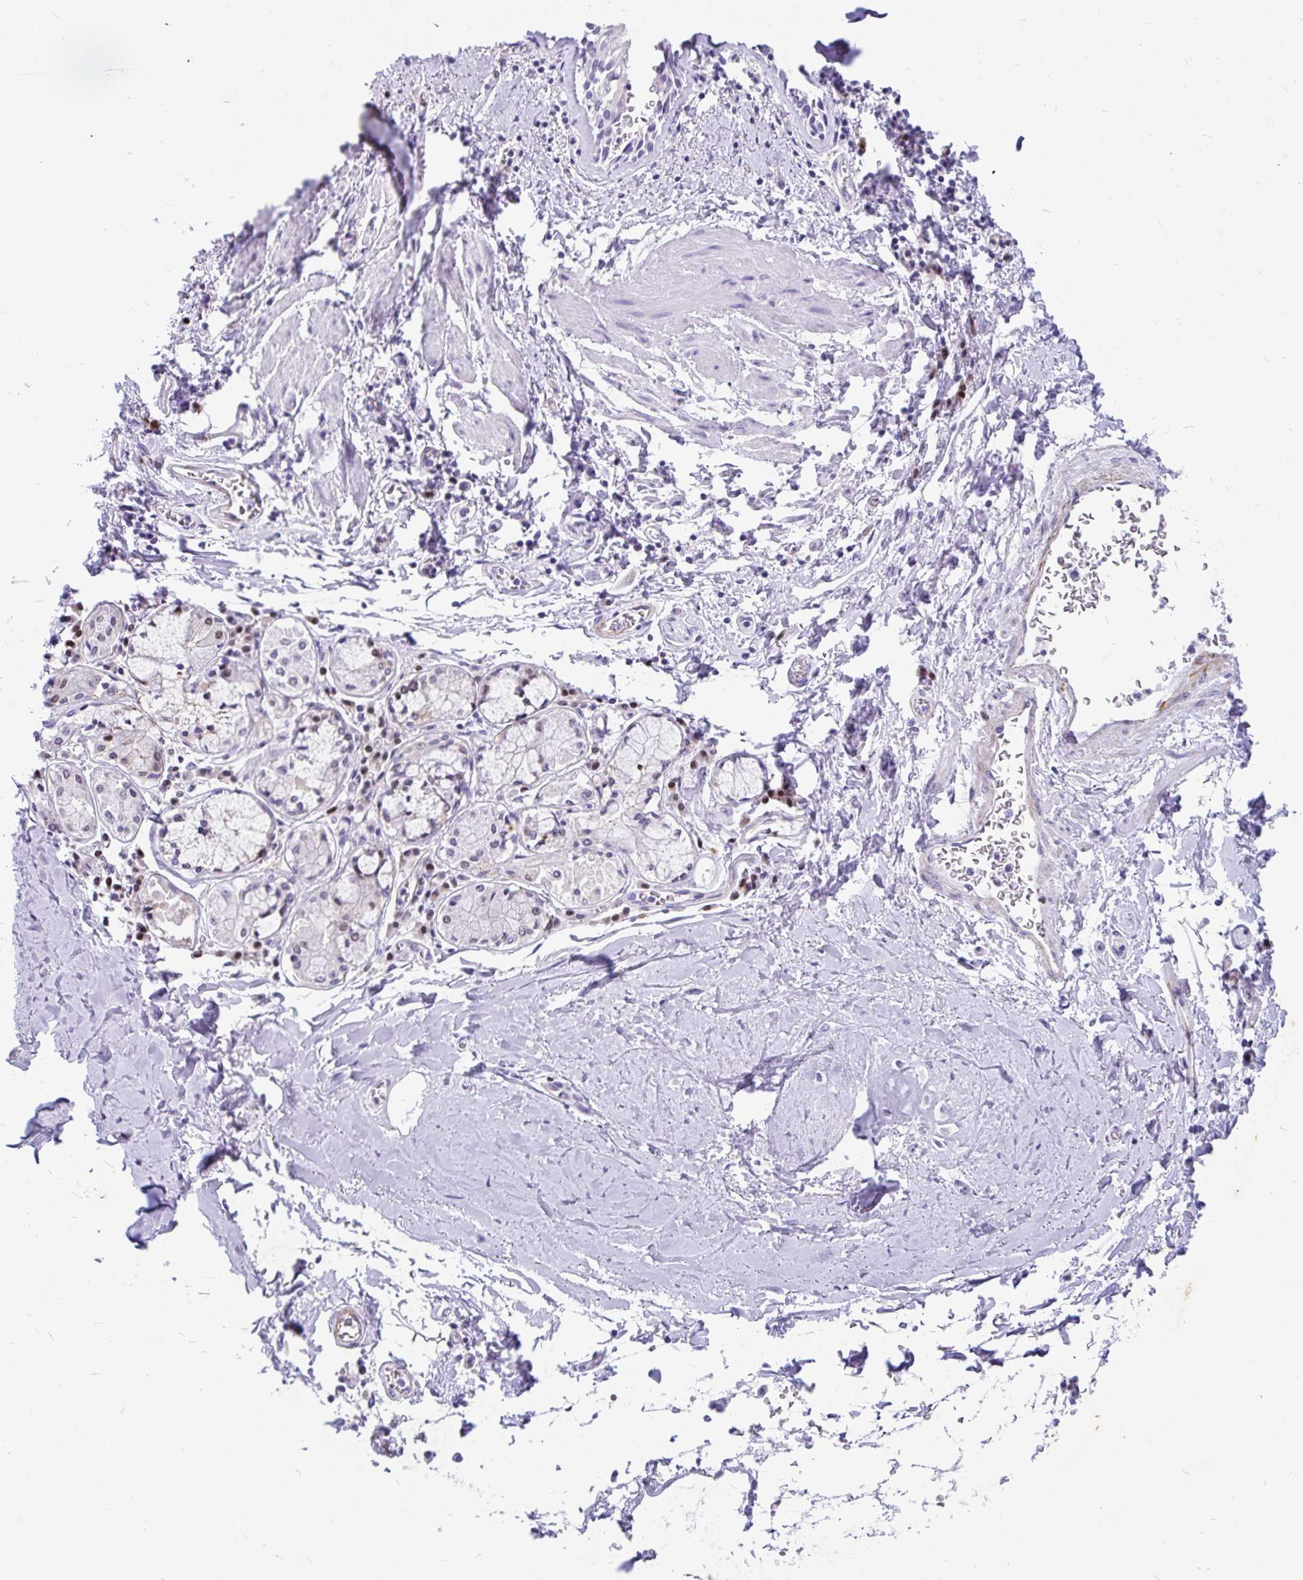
{"staining": {"intensity": "negative", "quantity": "none", "location": "none"}, "tissue": "soft tissue", "cell_type": "Chondrocytes", "image_type": "normal", "snomed": [{"axis": "morphology", "description": "Normal tissue, NOS"}, {"axis": "morphology", "description": "Degeneration, NOS"}, {"axis": "topography", "description": "Cartilage tissue"}, {"axis": "topography", "description": "Lung"}], "caption": "Immunohistochemistry of benign soft tissue shows no staining in chondrocytes.", "gene": "EML5", "patient": {"sex": "female", "age": 61}}